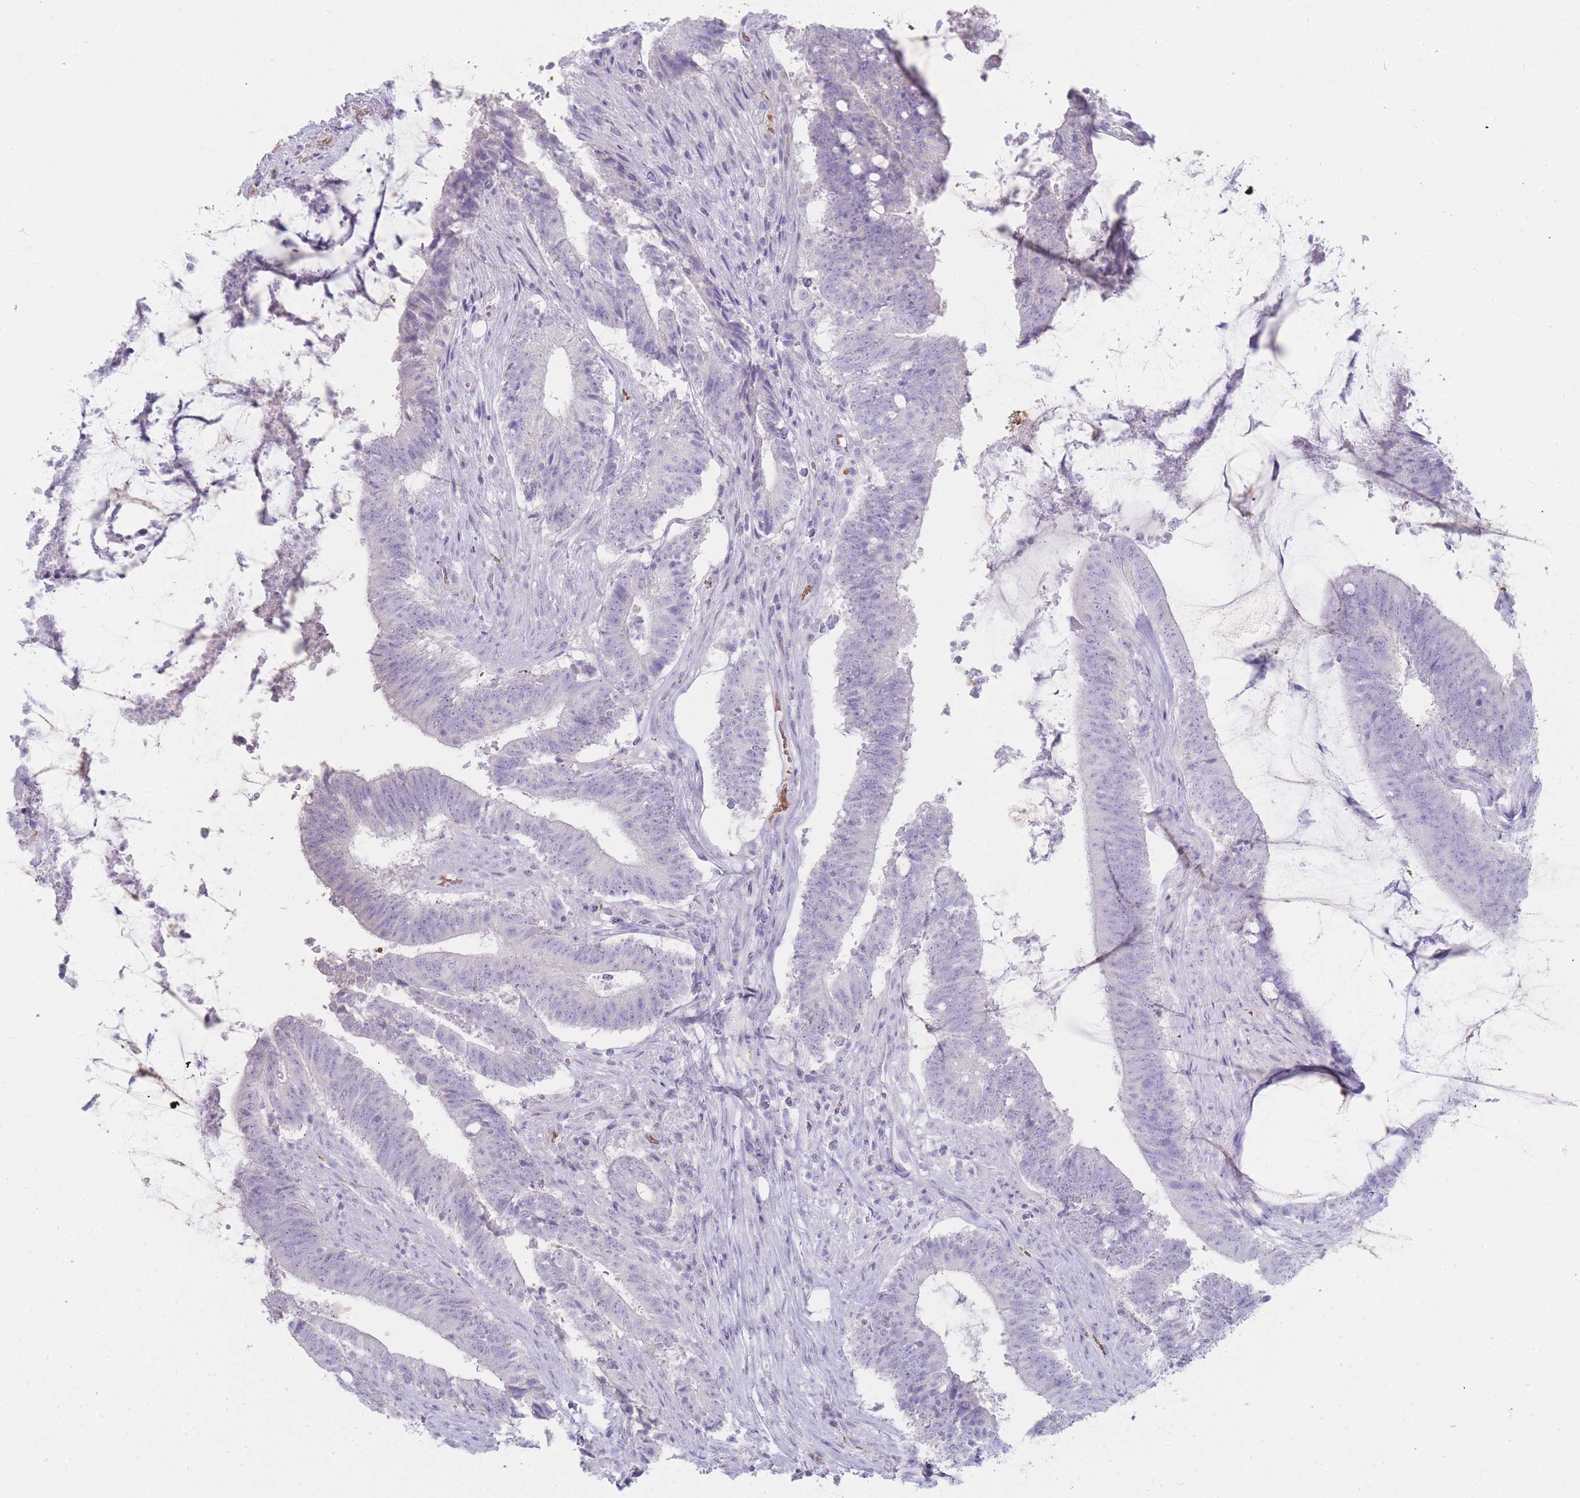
{"staining": {"intensity": "negative", "quantity": "none", "location": "none"}, "tissue": "colorectal cancer", "cell_type": "Tumor cells", "image_type": "cancer", "snomed": [{"axis": "morphology", "description": "Adenocarcinoma, NOS"}, {"axis": "topography", "description": "Colon"}], "caption": "There is no significant expression in tumor cells of colorectal cancer. (DAB immunohistochemistry (IHC) with hematoxylin counter stain).", "gene": "HBG2", "patient": {"sex": "female", "age": 43}}